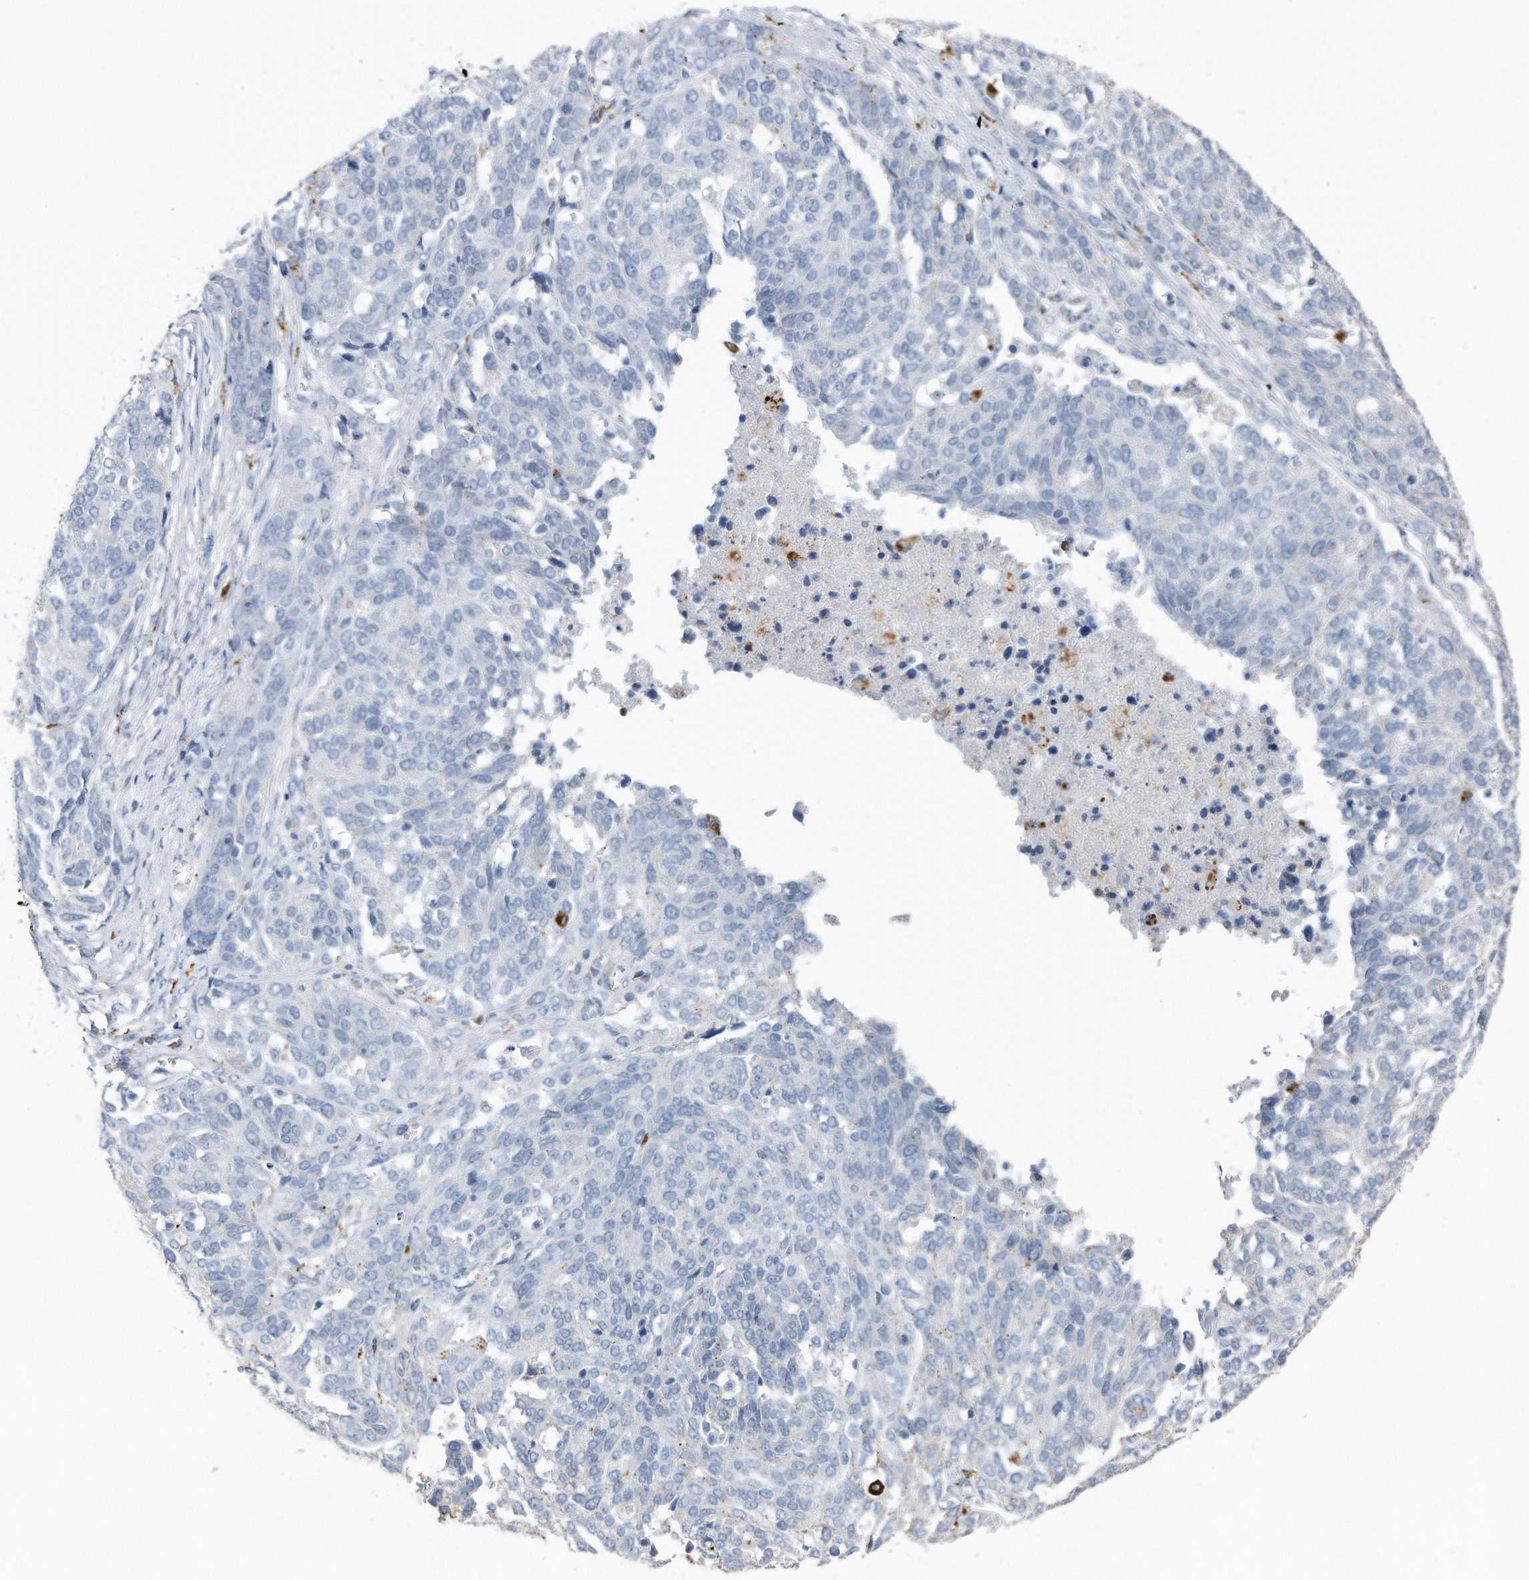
{"staining": {"intensity": "negative", "quantity": "none", "location": "none"}, "tissue": "ovarian cancer", "cell_type": "Tumor cells", "image_type": "cancer", "snomed": [{"axis": "morphology", "description": "Cystadenocarcinoma, serous, NOS"}, {"axis": "topography", "description": "Ovary"}], "caption": "IHC histopathology image of ovarian cancer stained for a protein (brown), which exhibits no expression in tumor cells. The staining was performed using DAB (3,3'-diaminobenzidine) to visualize the protein expression in brown, while the nuclei were stained in blue with hematoxylin (Magnification: 20x).", "gene": "ZNF772", "patient": {"sex": "female", "age": 44}}